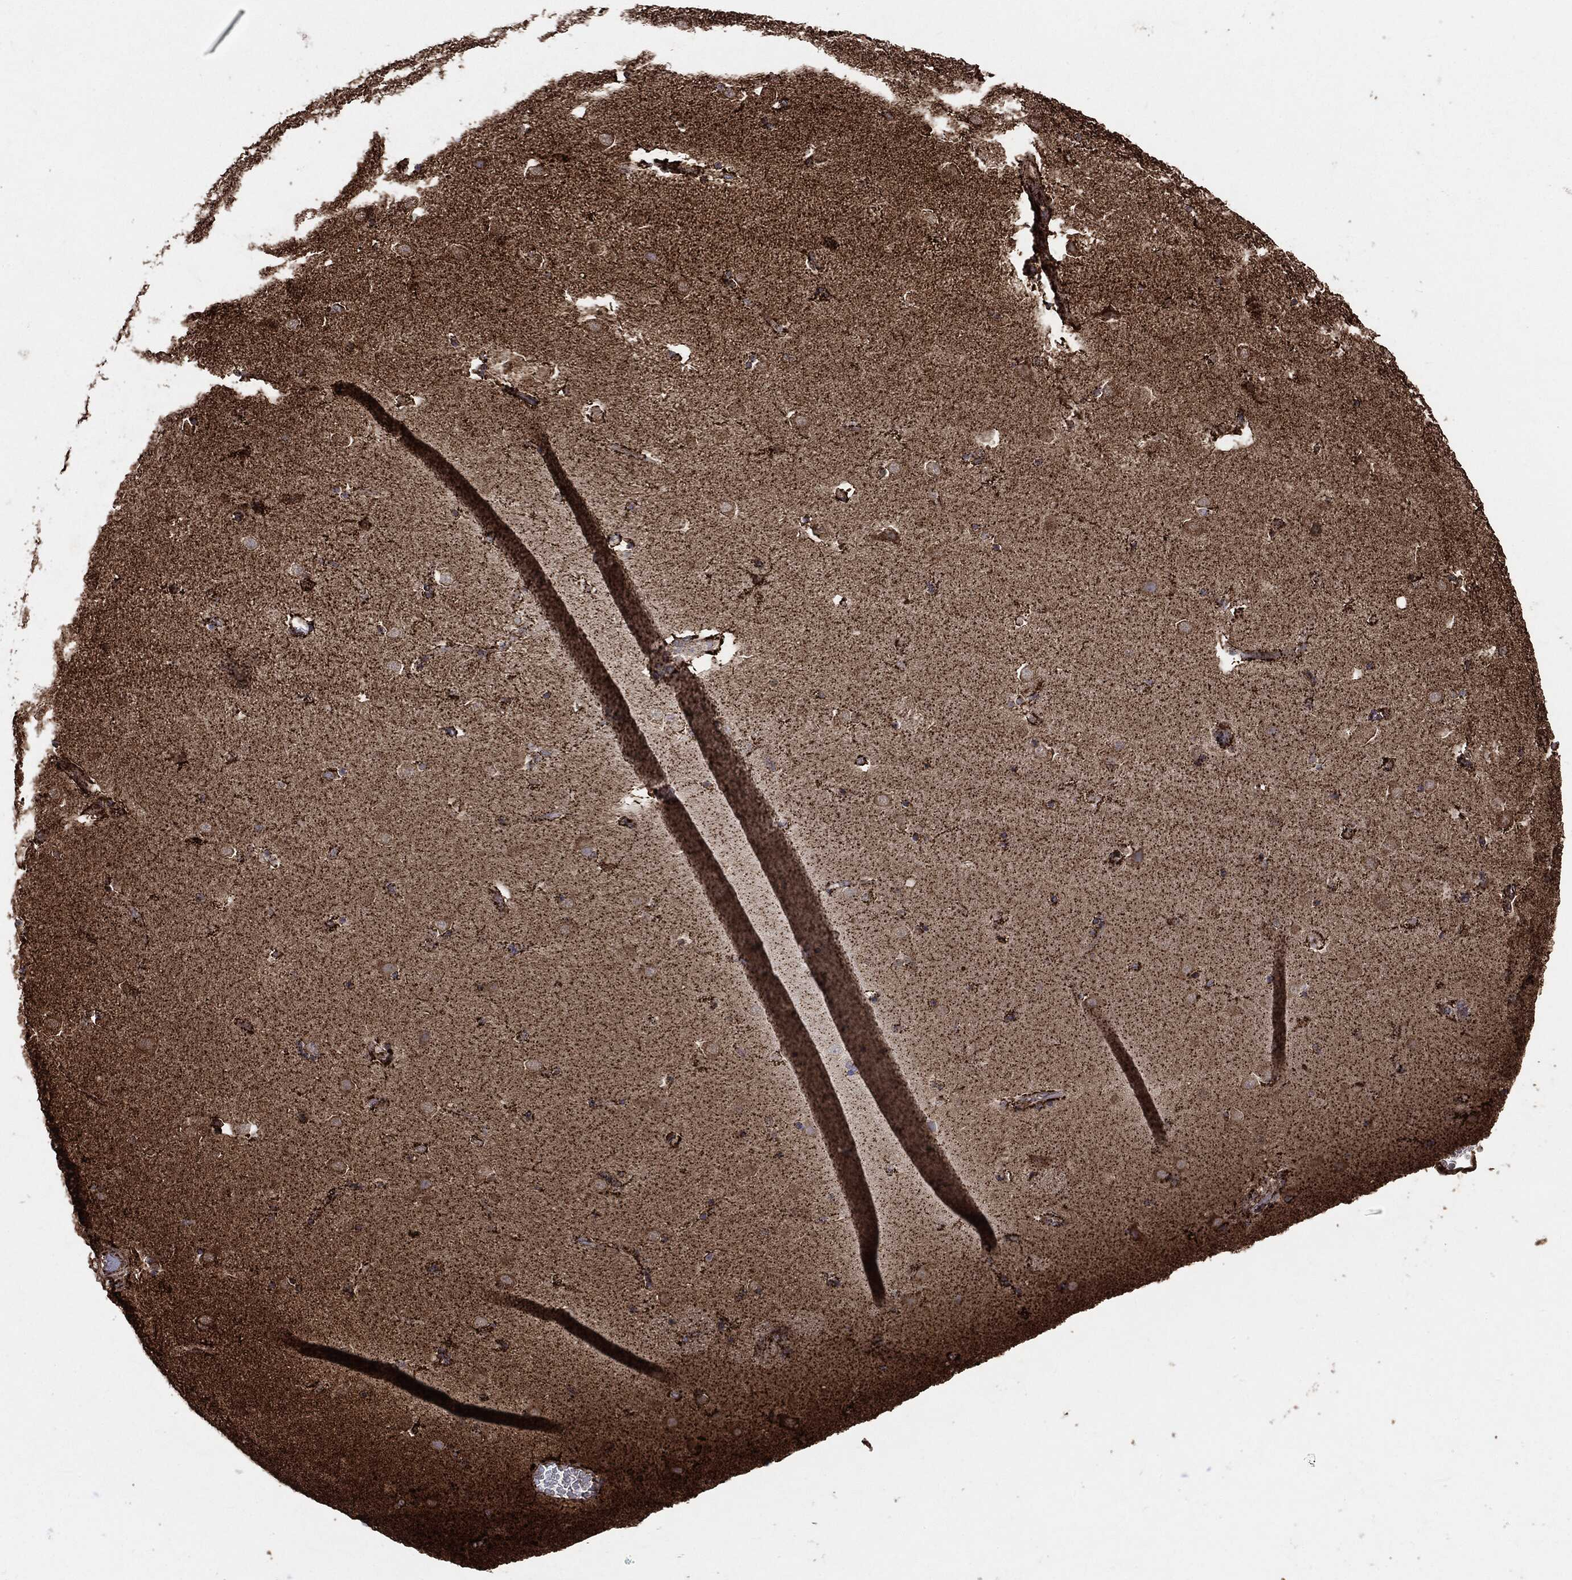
{"staining": {"intensity": "strong", "quantity": "<25%", "location": "cytoplasmic/membranous"}, "tissue": "caudate", "cell_type": "Glial cells", "image_type": "normal", "snomed": [{"axis": "morphology", "description": "Normal tissue, NOS"}, {"axis": "topography", "description": "Lateral ventricle wall"}], "caption": "The histopathology image reveals staining of benign caudate, revealing strong cytoplasmic/membranous protein expression (brown color) within glial cells.", "gene": "MAP2K1", "patient": {"sex": "male", "age": 51}}